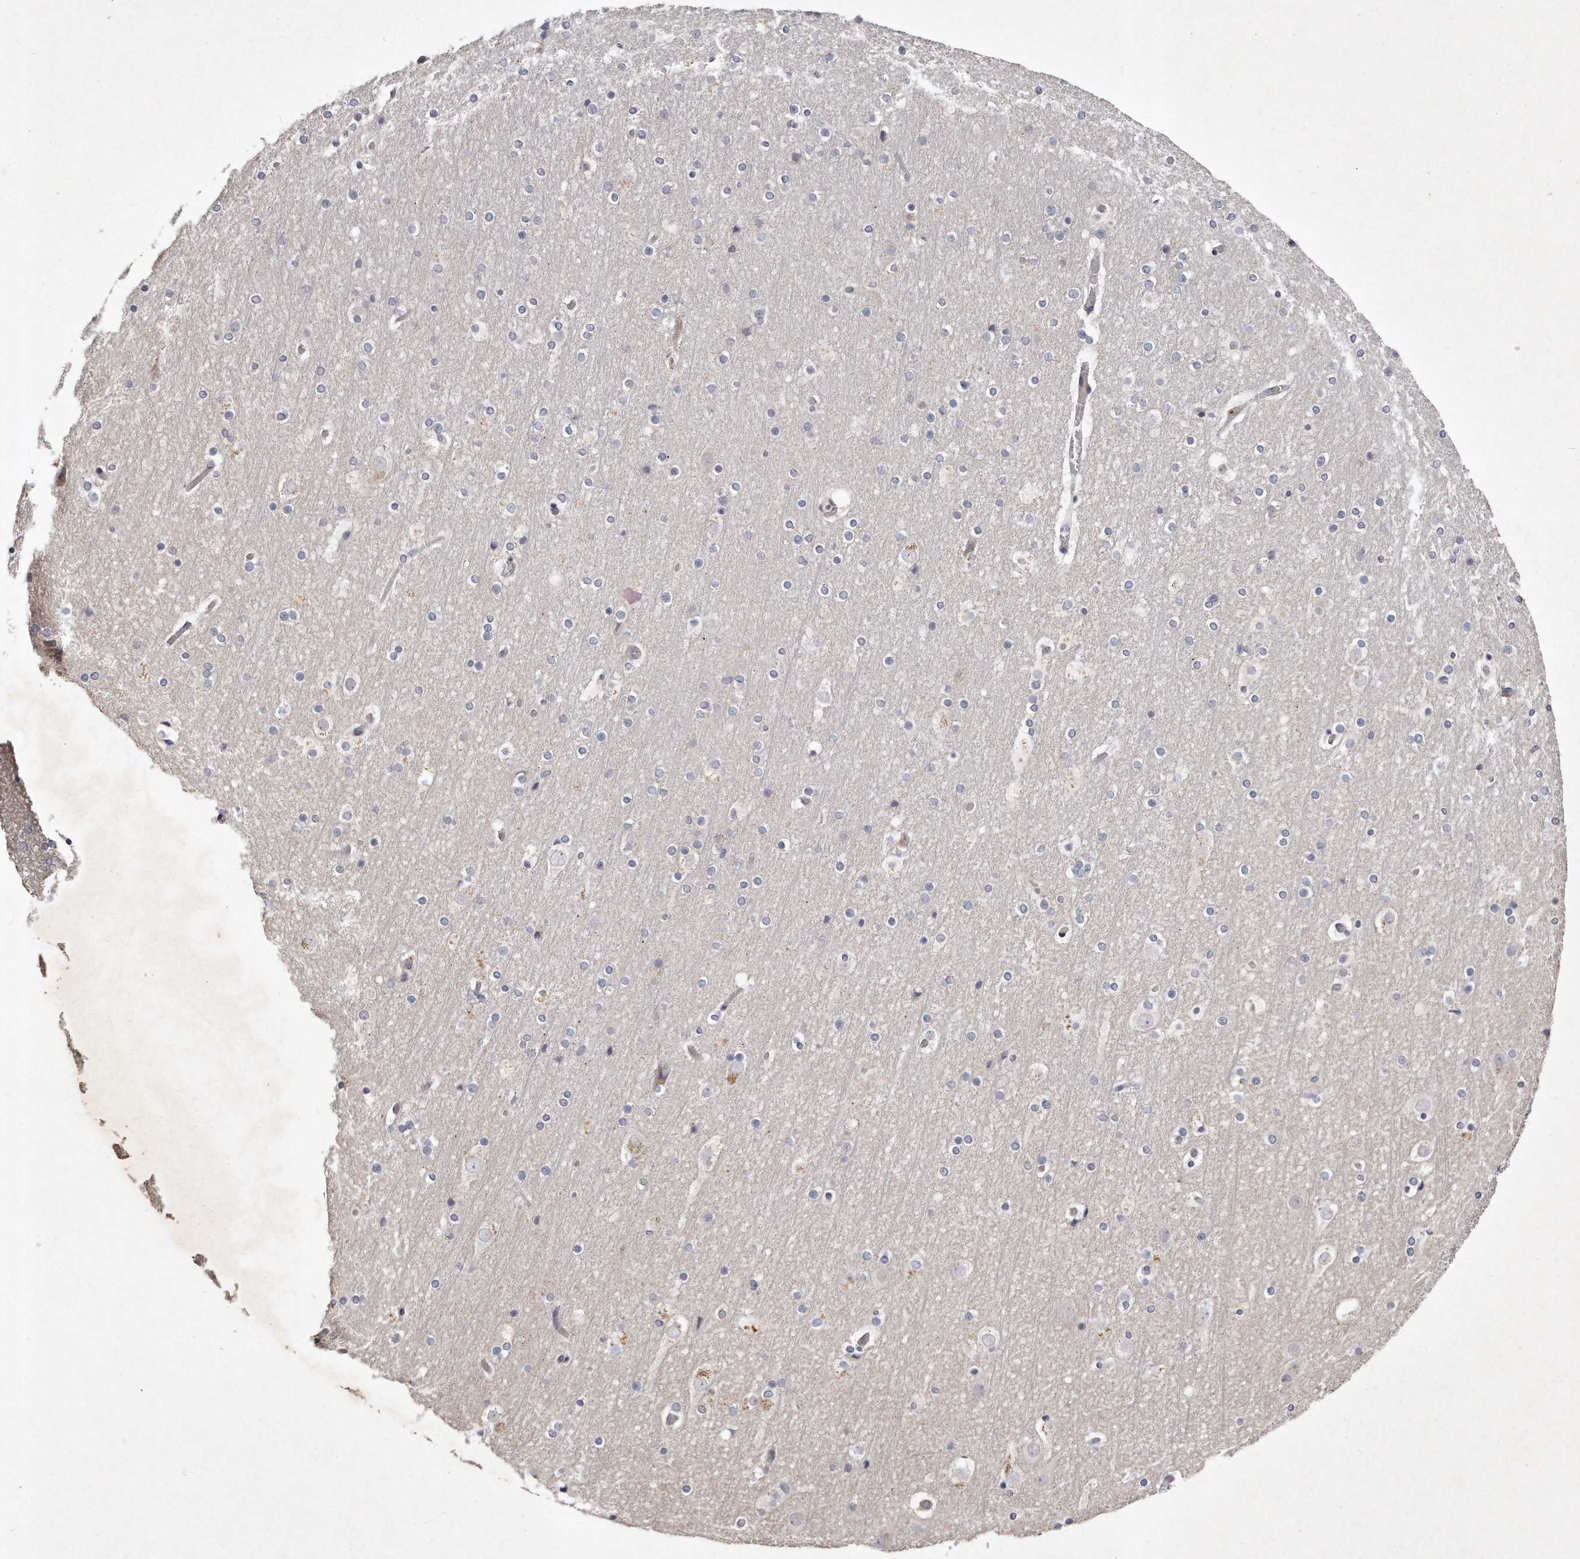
{"staining": {"intensity": "negative", "quantity": "none", "location": "none"}, "tissue": "cerebral cortex", "cell_type": "Endothelial cells", "image_type": "normal", "snomed": [{"axis": "morphology", "description": "Normal tissue, NOS"}, {"axis": "topography", "description": "Cerebral cortex"}], "caption": "An immunohistochemistry (IHC) micrograph of normal cerebral cortex is shown. There is no staining in endothelial cells of cerebral cortex.", "gene": "TECR", "patient": {"sex": "male", "age": 57}}